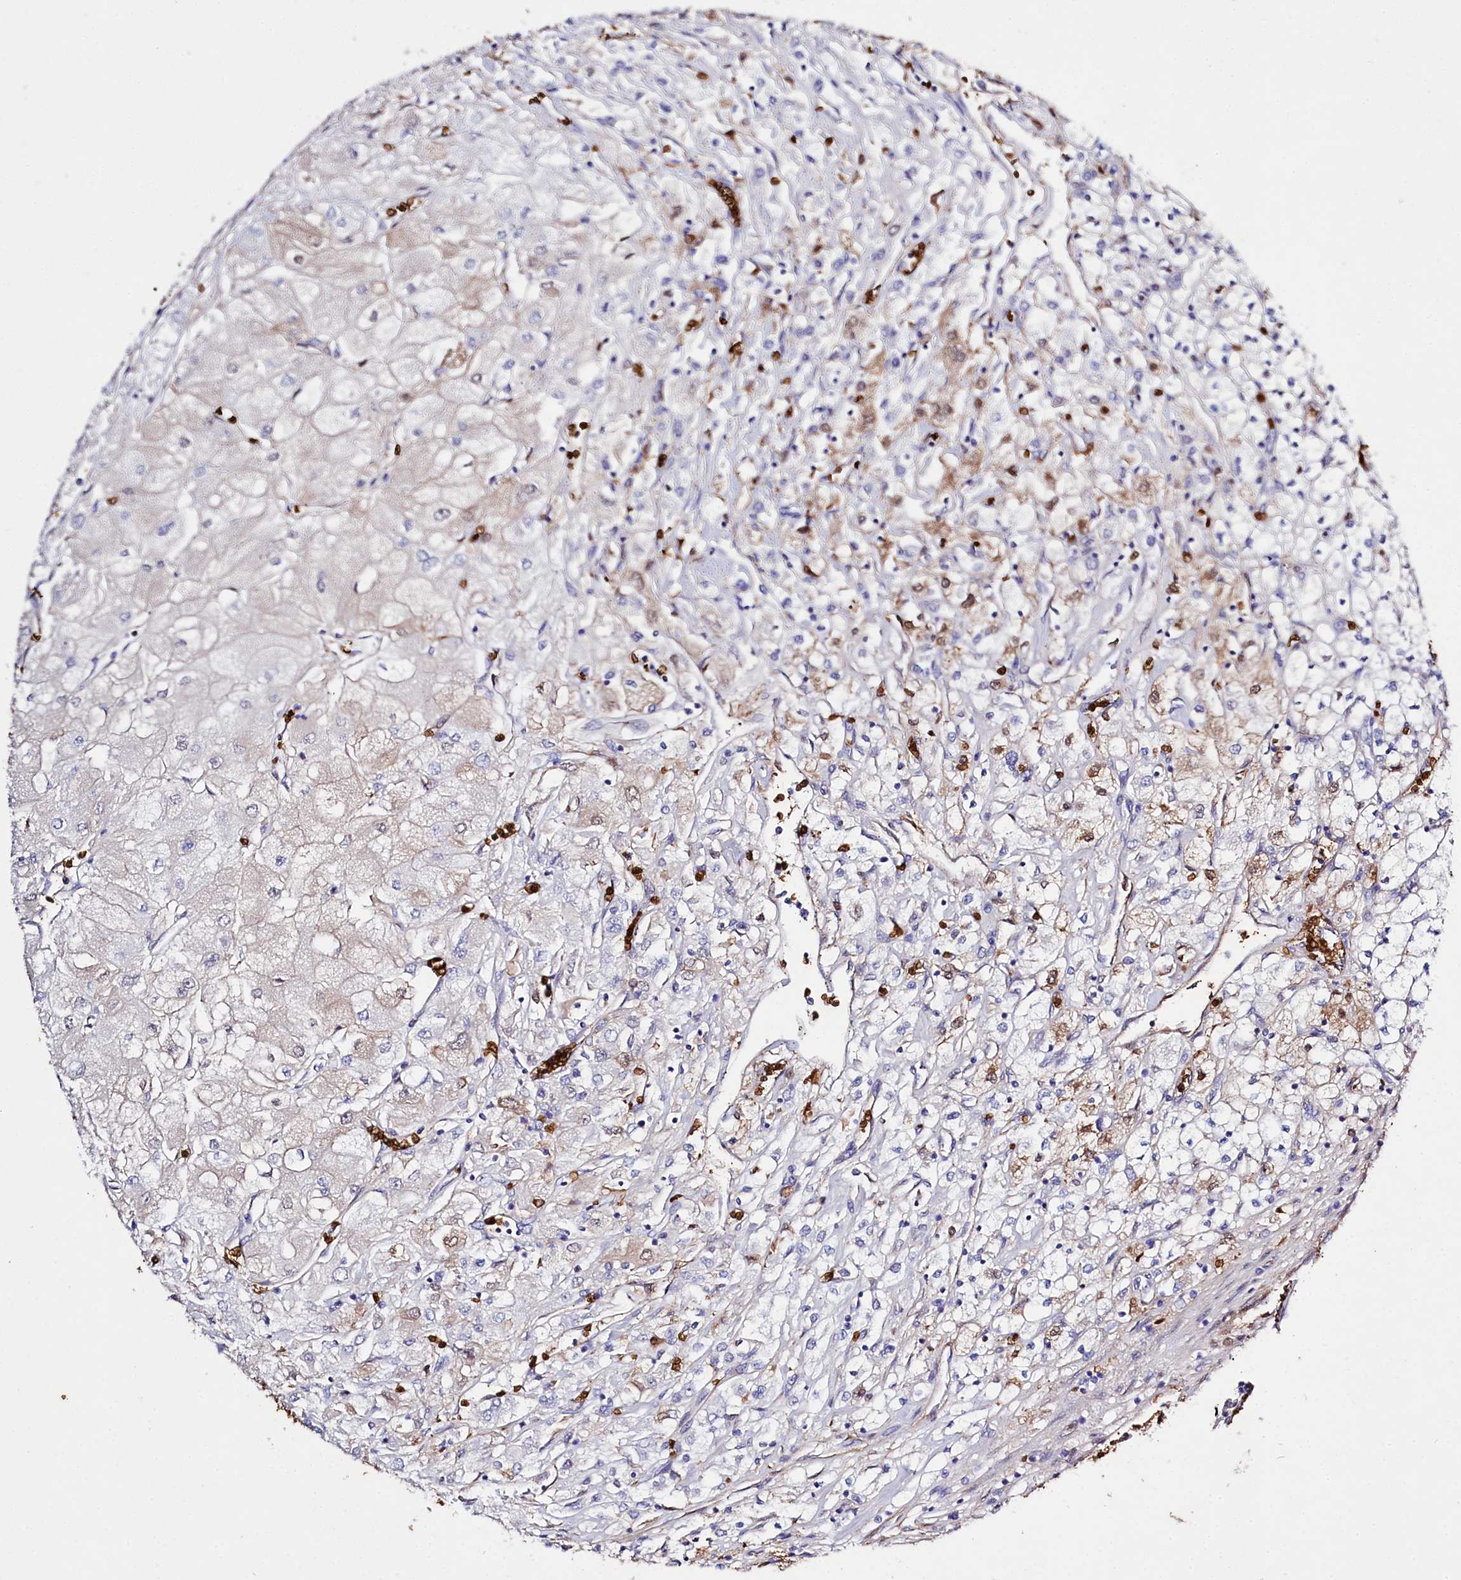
{"staining": {"intensity": "negative", "quantity": "none", "location": "none"}, "tissue": "renal cancer", "cell_type": "Tumor cells", "image_type": "cancer", "snomed": [{"axis": "morphology", "description": "Adenocarcinoma, NOS"}, {"axis": "topography", "description": "Kidney"}], "caption": "Renal adenocarcinoma stained for a protein using immunohistochemistry exhibits no staining tumor cells.", "gene": "RPUSD3", "patient": {"sex": "male", "age": 80}}